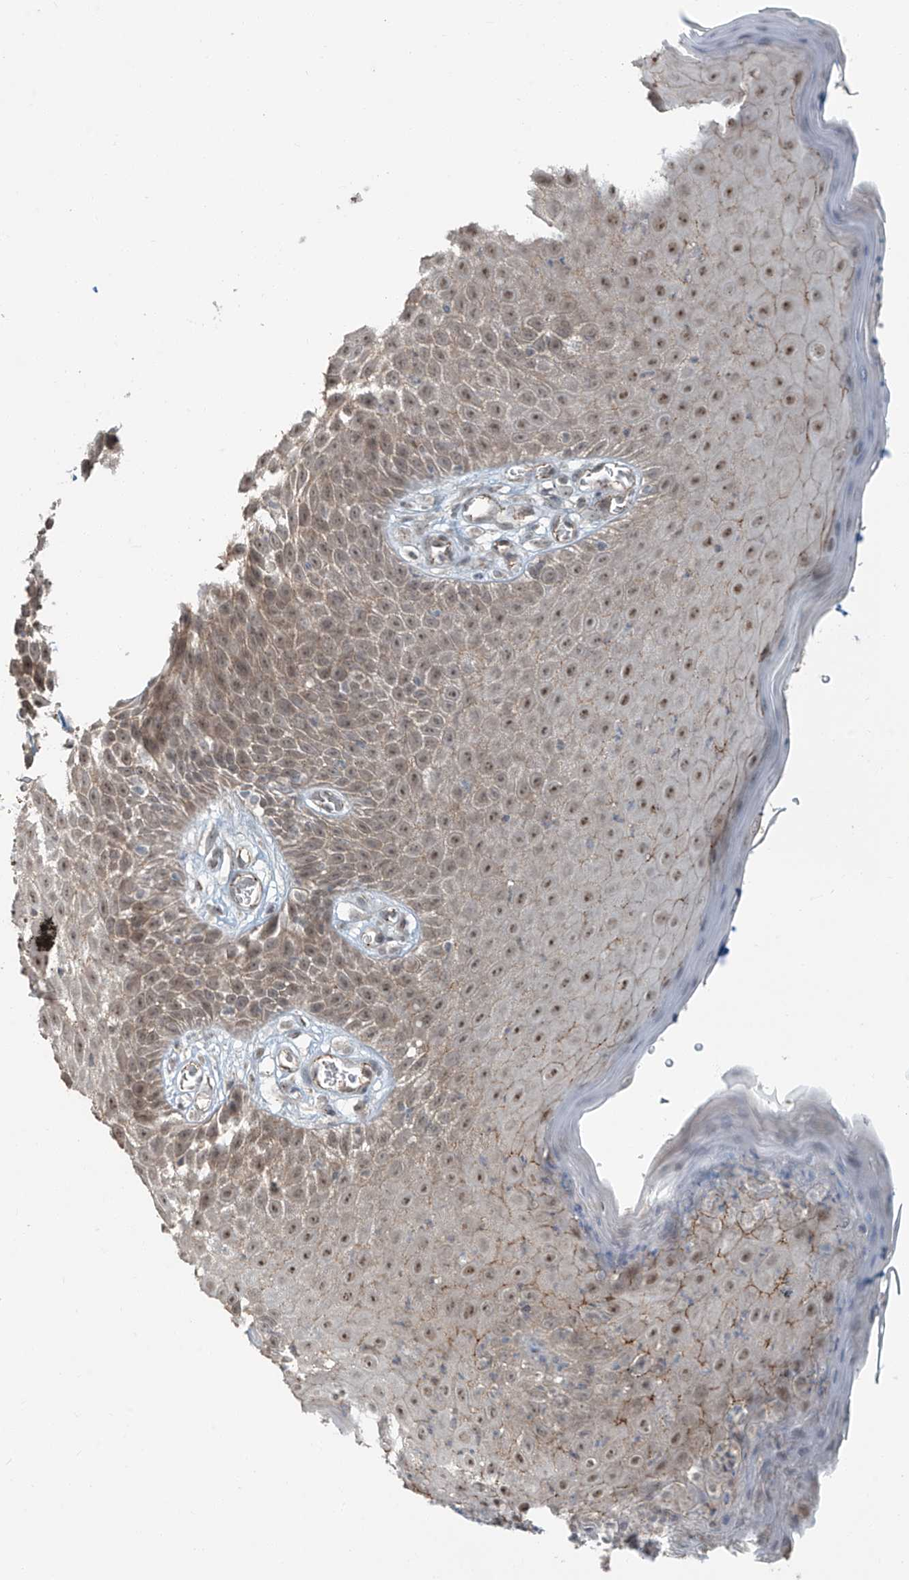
{"staining": {"intensity": "moderate", "quantity": ">75%", "location": "cytoplasmic/membranous,nuclear"}, "tissue": "skin", "cell_type": "Epidermal cells", "image_type": "normal", "snomed": [{"axis": "morphology", "description": "Normal tissue, NOS"}, {"axis": "topography", "description": "Vulva"}], "caption": "Protein staining displays moderate cytoplasmic/membranous,nuclear expression in approximately >75% of epidermal cells in unremarkable skin. The protein of interest is stained brown, and the nuclei are stained in blue (DAB IHC with brightfield microscopy, high magnification).", "gene": "ZNF16", "patient": {"sex": "female", "age": 68}}